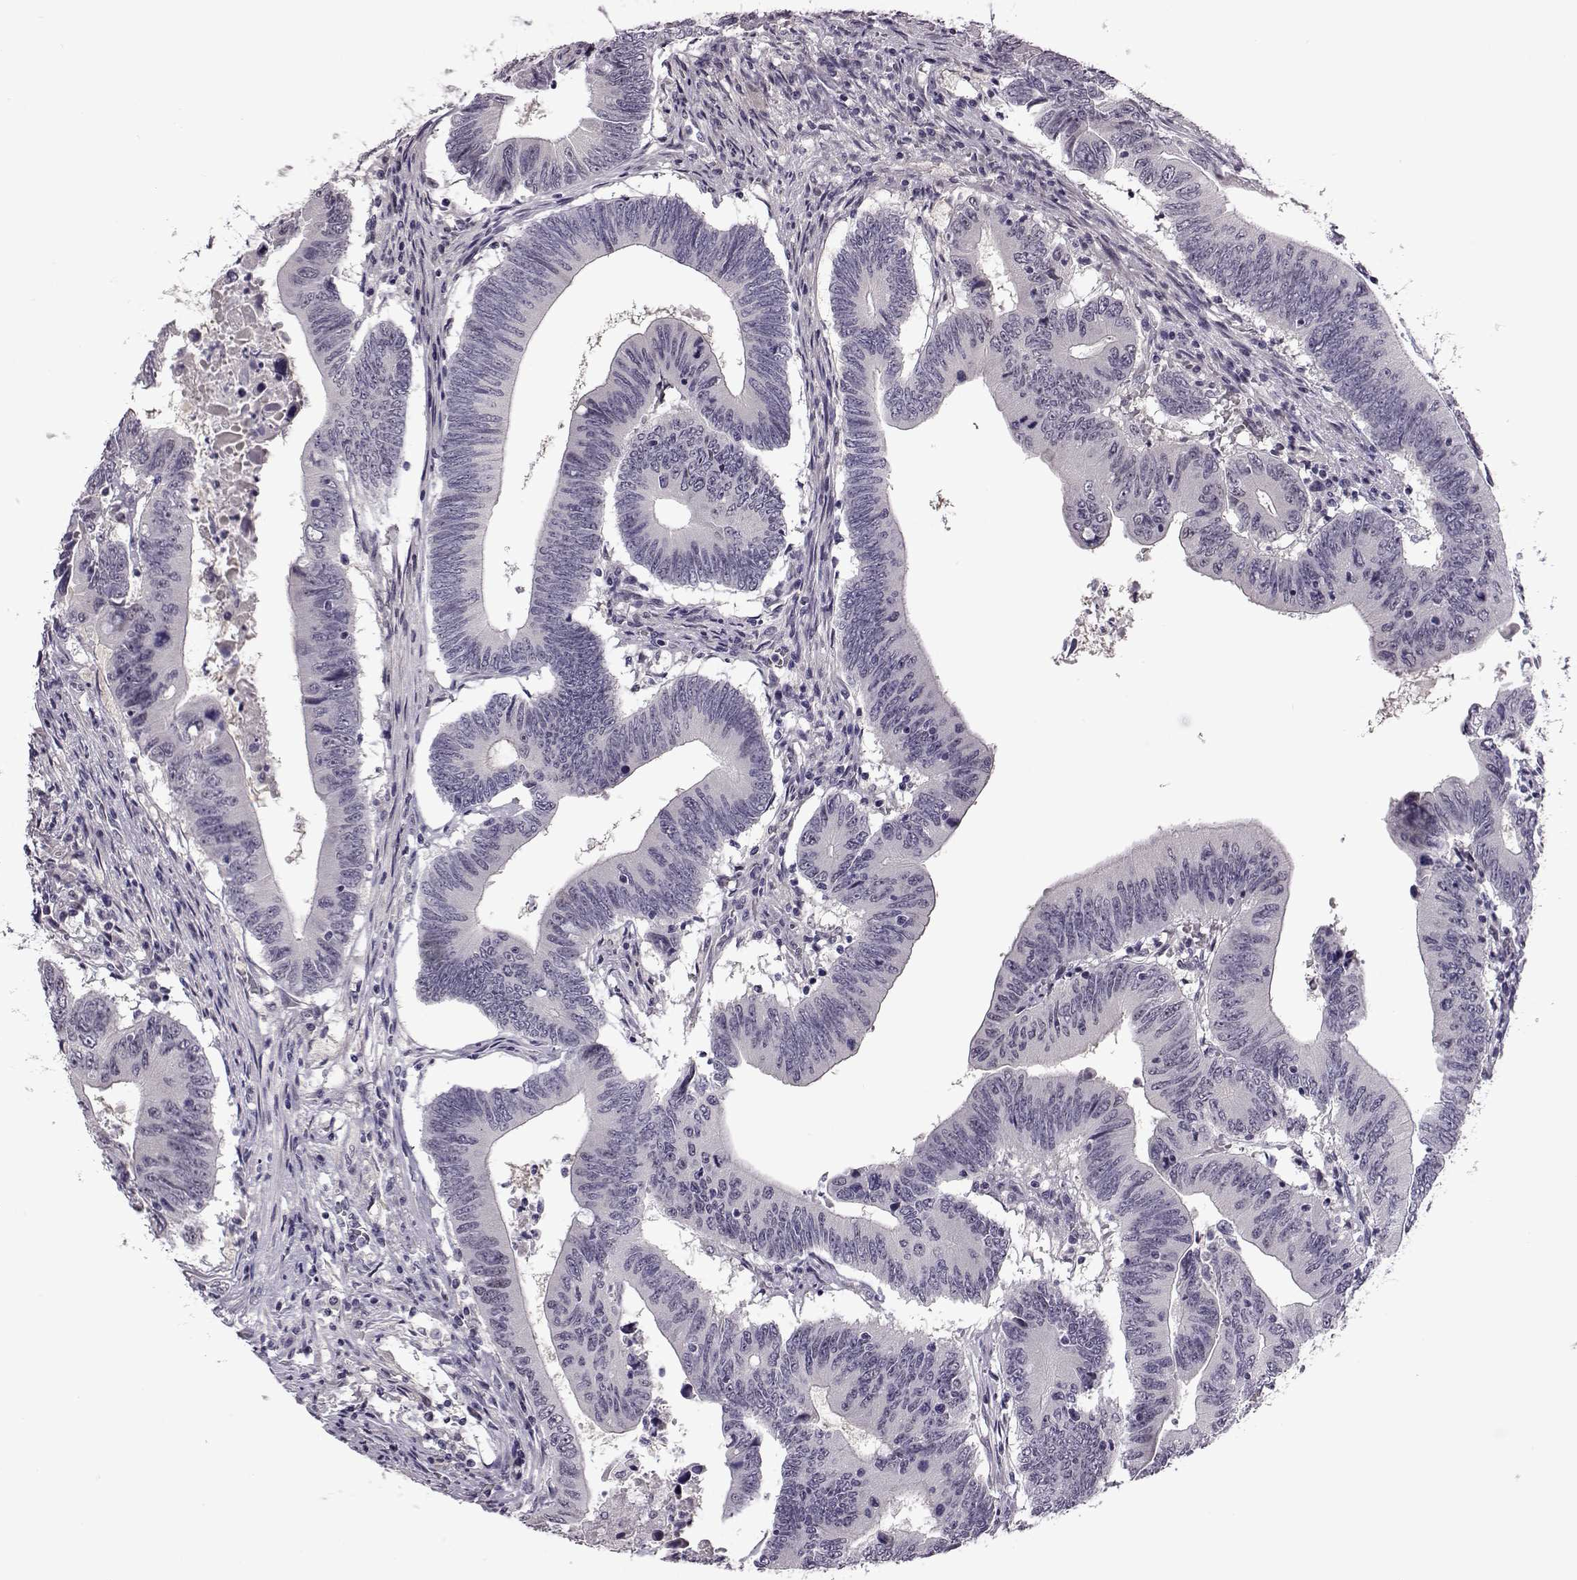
{"staining": {"intensity": "negative", "quantity": "none", "location": "none"}, "tissue": "colorectal cancer", "cell_type": "Tumor cells", "image_type": "cancer", "snomed": [{"axis": "morphology", "description": "Adenocarcinoma, NOS"}, {"axis": "topography", "description": "Colon"}], "caption": "The IHC photomicrograph has no significant staining in tumor cells of colorectal cancer (adenocarcinoma) tissue.", "gene": "C10orf62", "patient": {"sex": "female", "age": 90}}